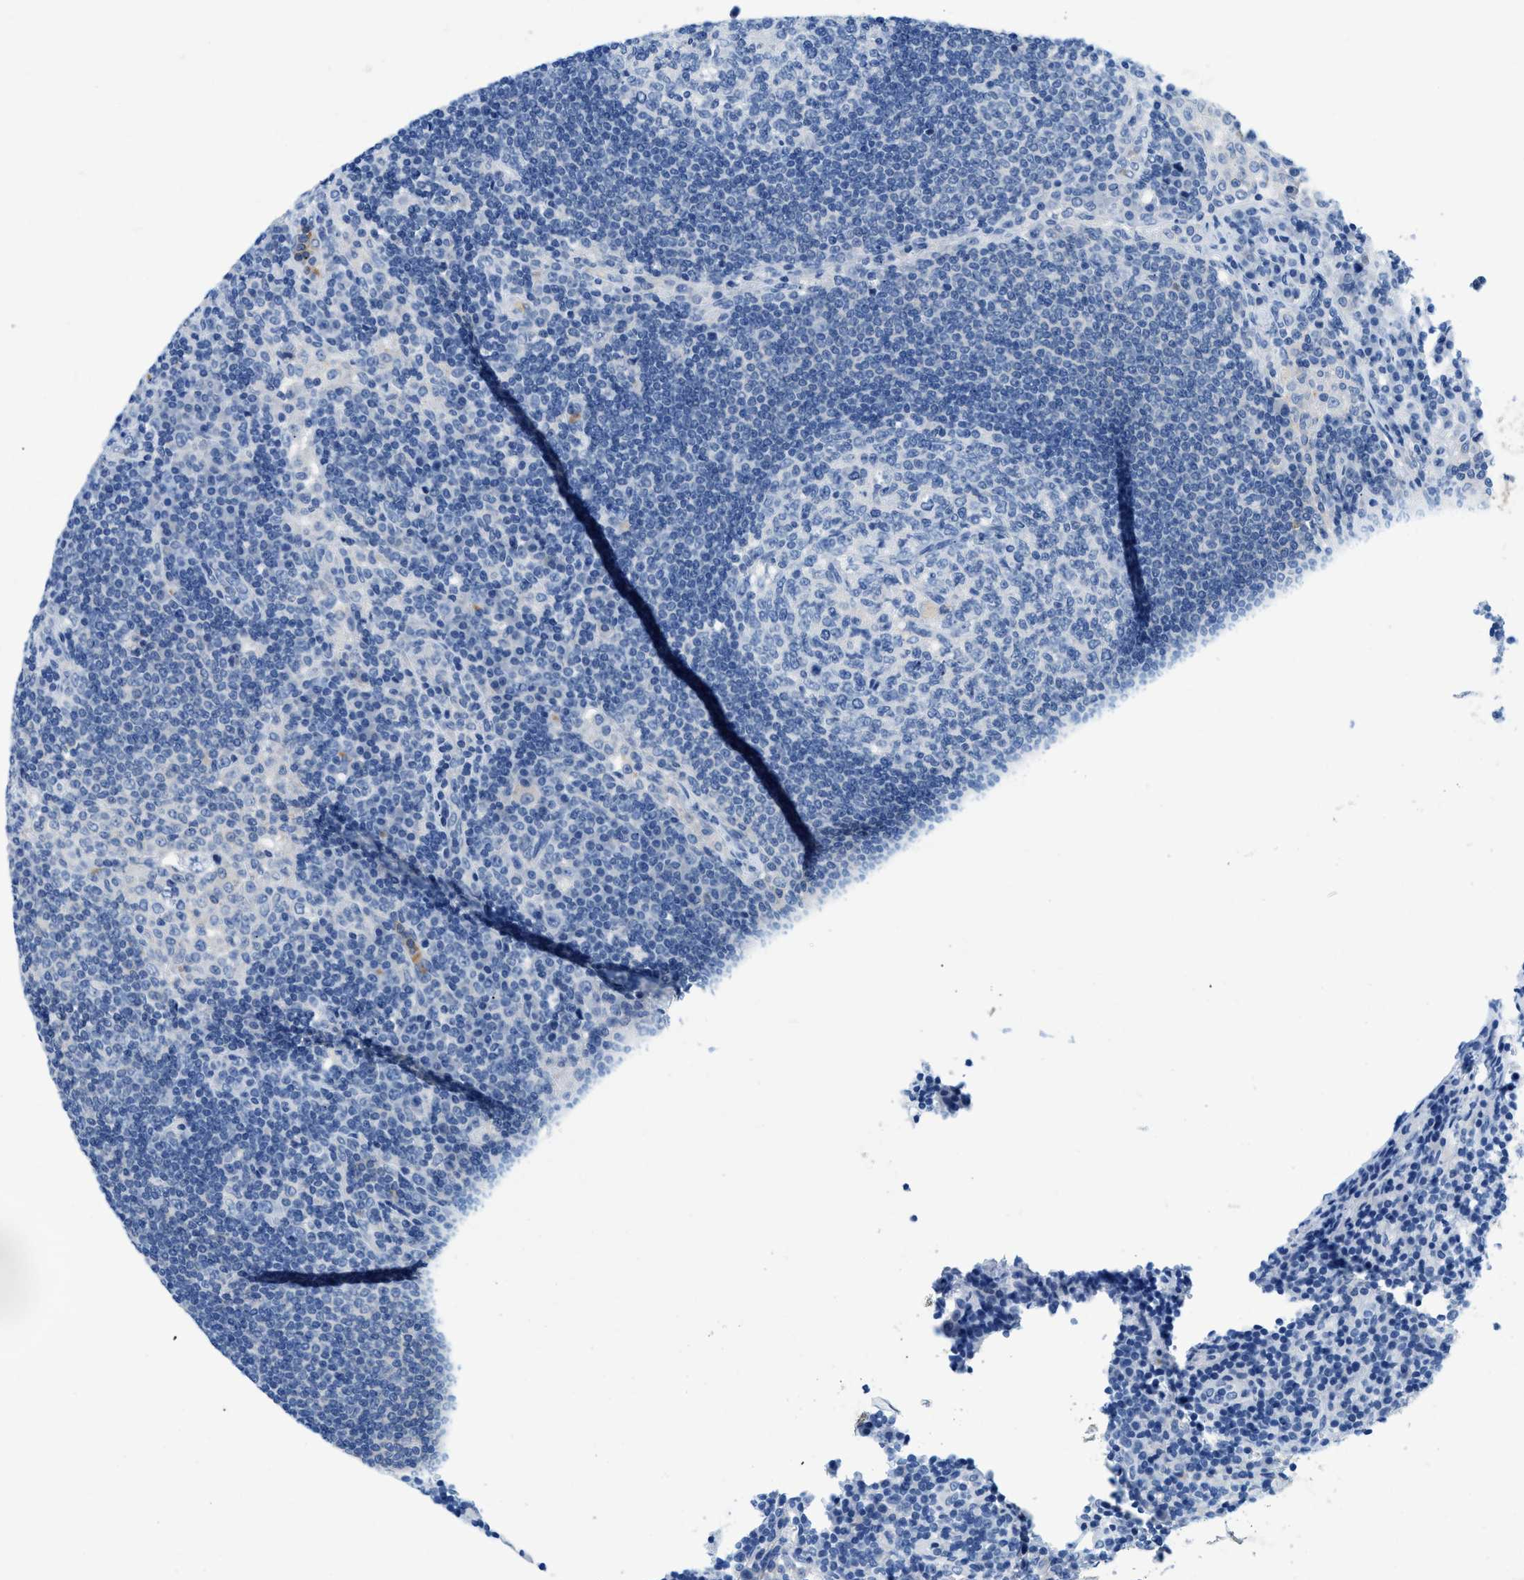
{"staining": {"intensity": "negative", "quantity": "none", "location": "none"}, "tissue": "lymph node", "cell_type": "Germinal center cells", "image_type": "normal", "snomed": [{"axis": "morphology", "description": "Normal tissue, NOS"}, {"axis": "topography", "description": "Lymph node"}], "caption": "Germinal center cells show no significant protein positivity in benign lymph node.", "gene": "BPGM", "patient": {"sex": "female", "age": 53}}